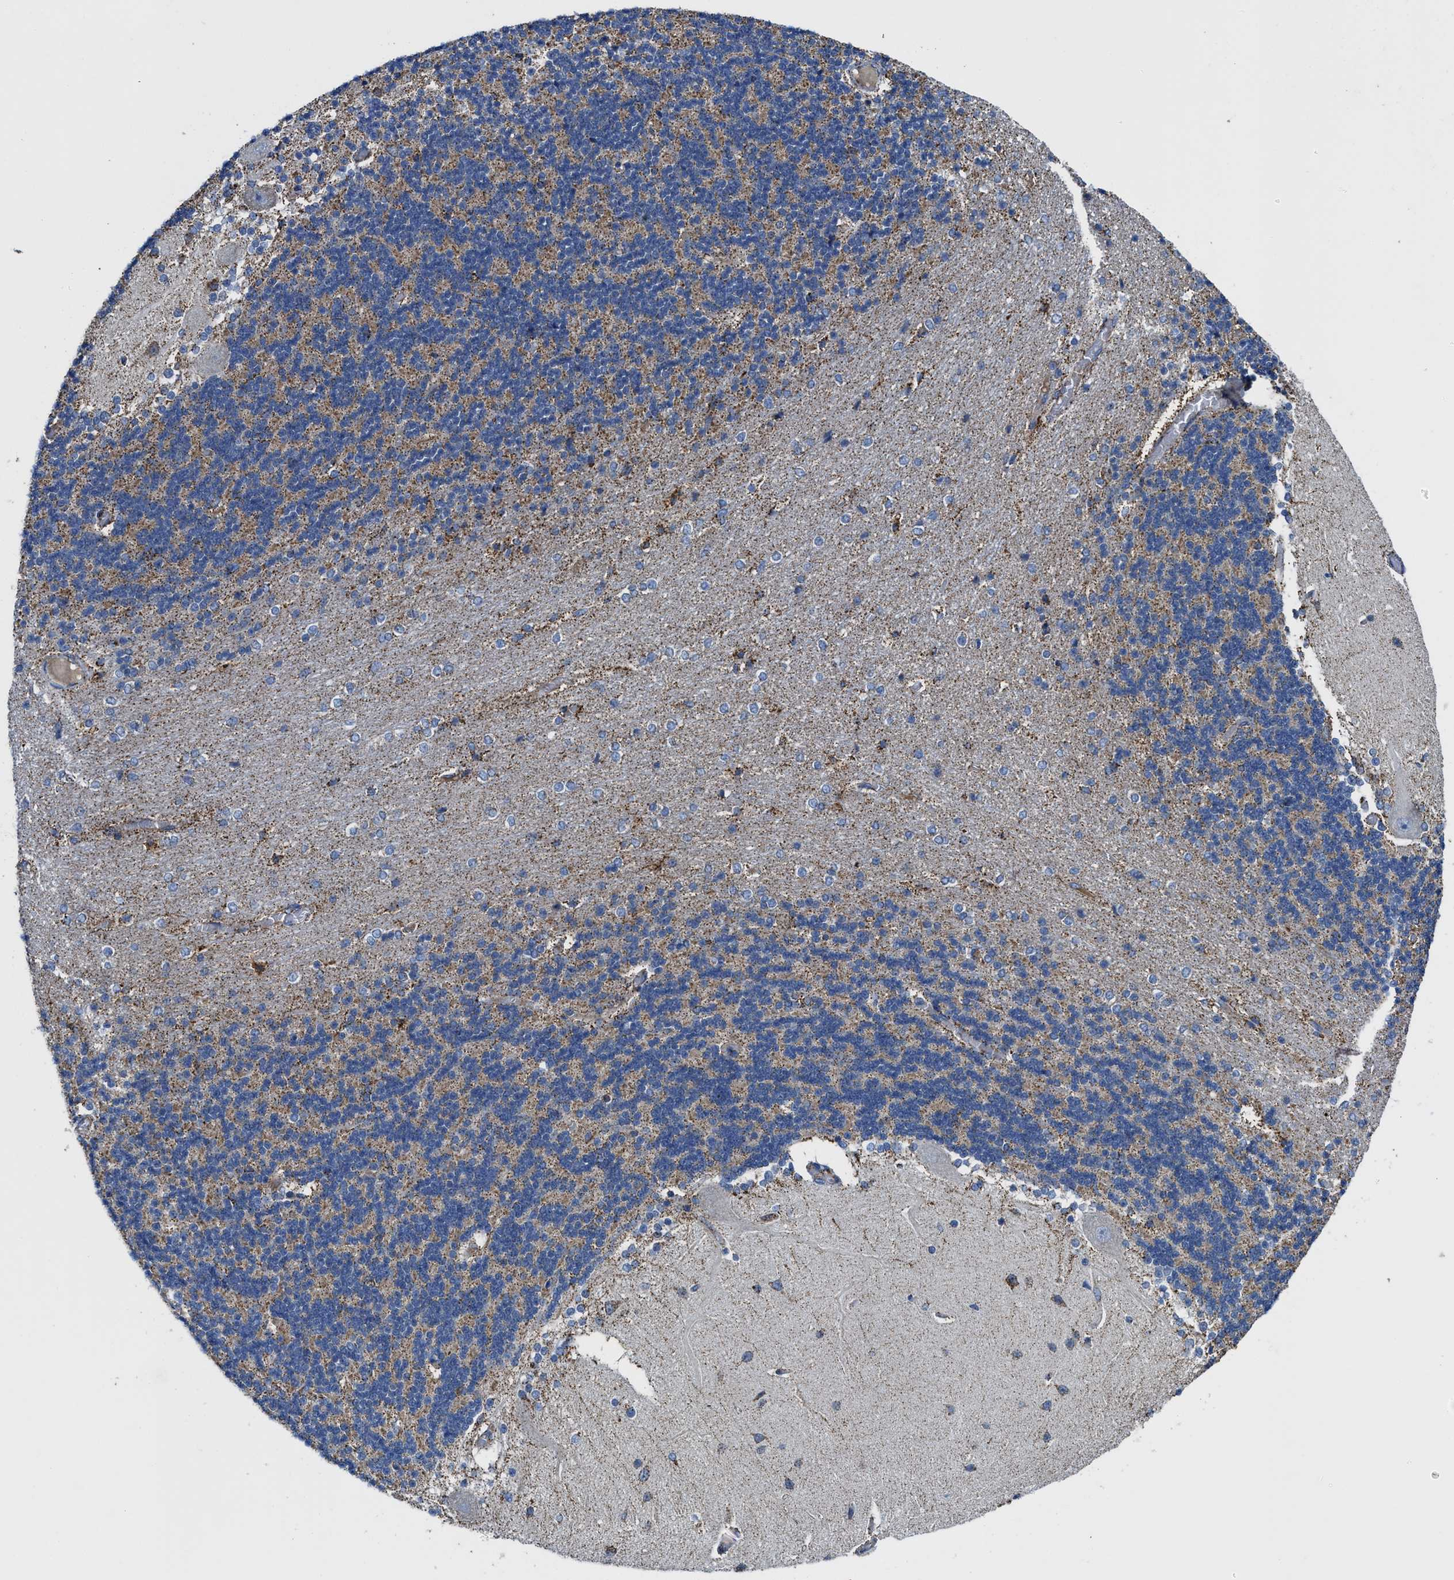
{"staining": {"intensity": "moderate", "quantity": "25%-75%", "location": "cytoplasmic/membranous"}, "tissue": "cerebellum", "cell_type": "Cells in granular layer", "image_type": "normal", "snomed": [{"axis": "morphology", "description": "Normal tissue, NOS"}, {"axis": "topography", "description": "Cerebellum"}], "caption": "This image shows IHC staining of unremarkable human cerebellum, with medium moderate cytoplasmic/membranous staining in approximately 25%-75% of cells in granular layer.", "gene": "ALDH1B1", "patient": {"sex": "female", "age": 54}}